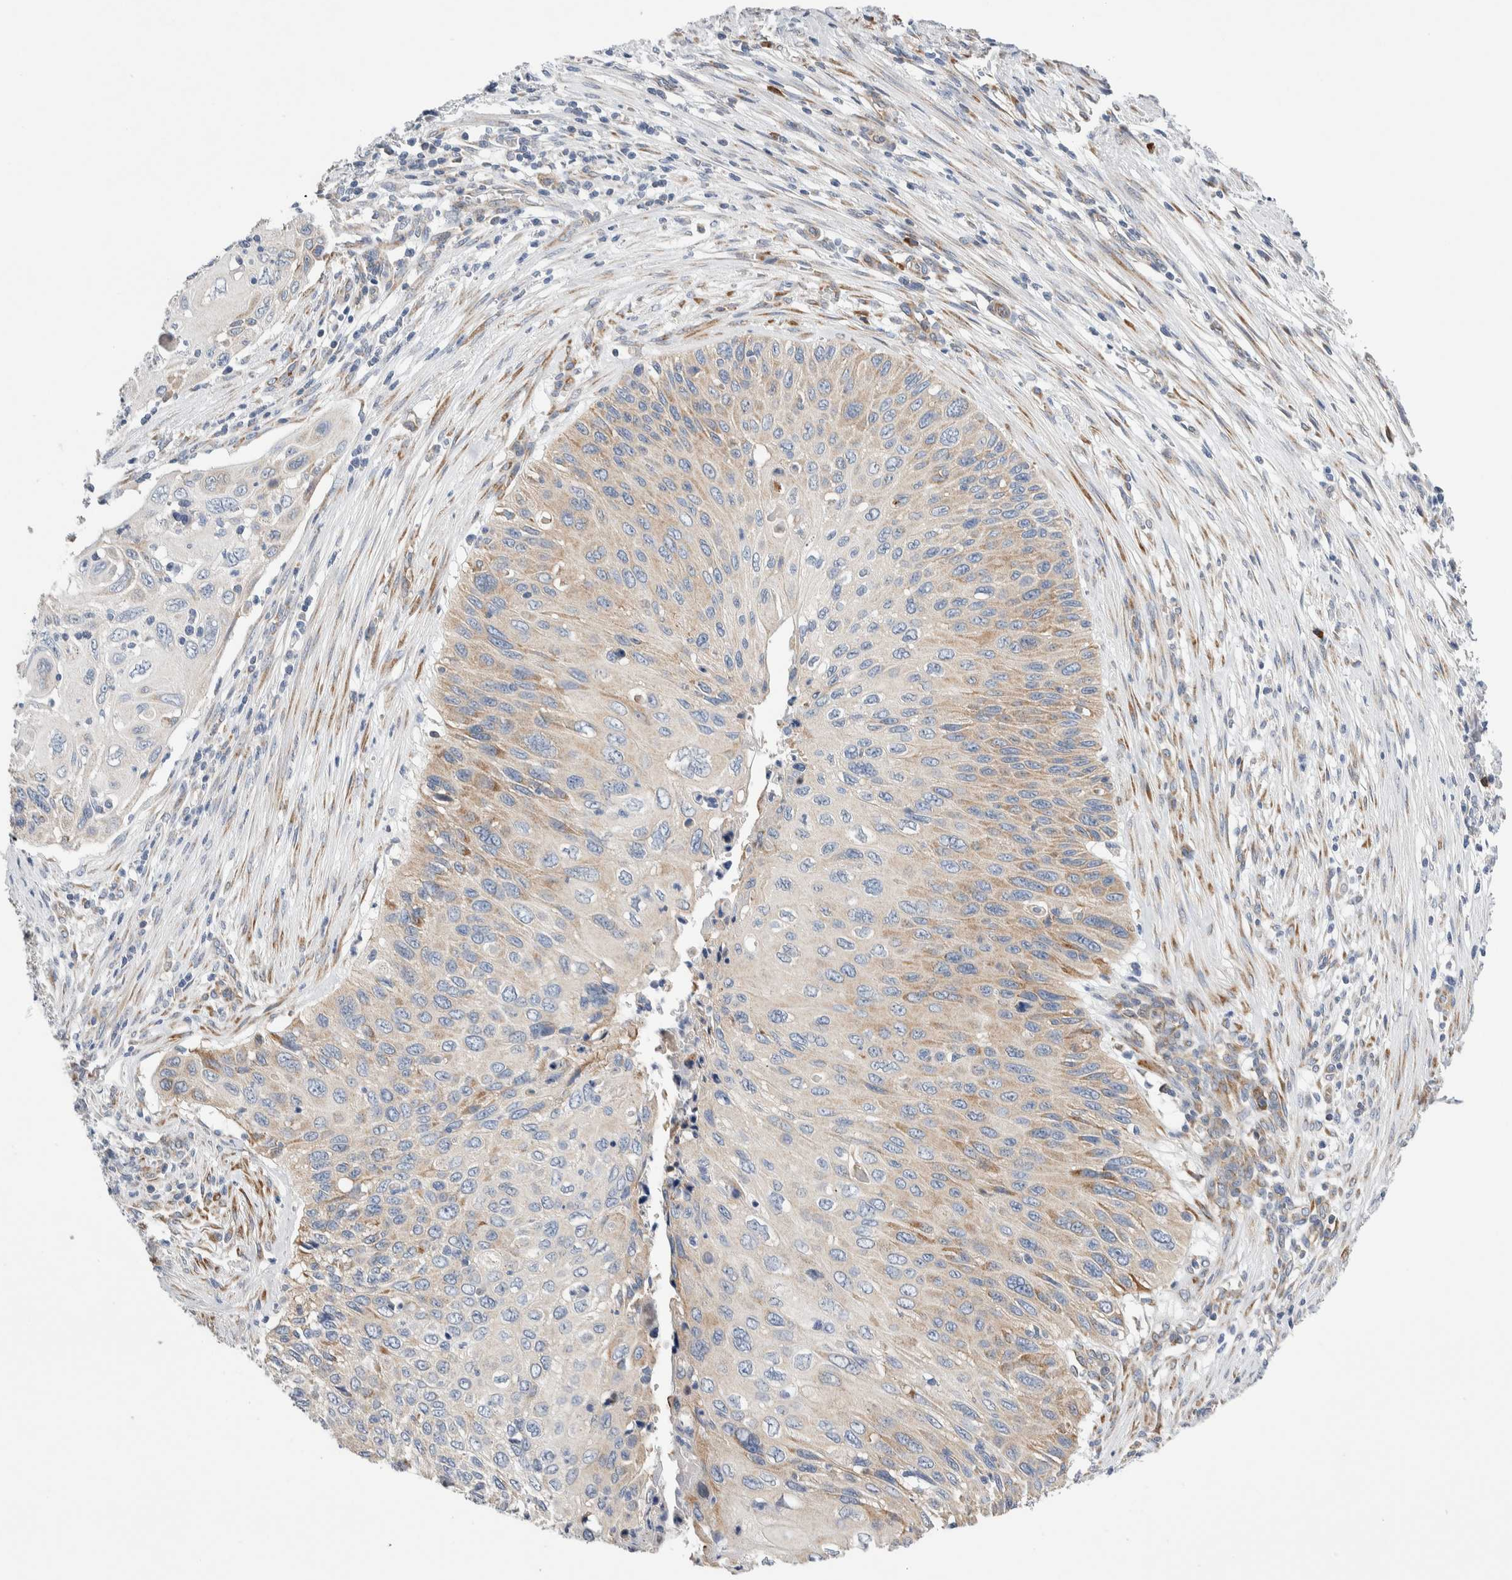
{"staining": {"intensity": "moderate", "quantity": "<25%", "location": "cytoplasmic/membranous"}, "tissue": "cervical cancer", "cell_type": "Tumor cells", "image_type": "cancer", "snomed": [{"axis": "morphology", "description": "Squamous cell carcinoma, NOS"}, {"axis": "topography", "description": "Cervix"}], "caption": "Human cervical cancer (squamous cell carcinoma) stained with a protein marker reveals moderate staining in tumor cells.", "gene": "RACK1", "patient": {"sex": "female", "age": 70}}